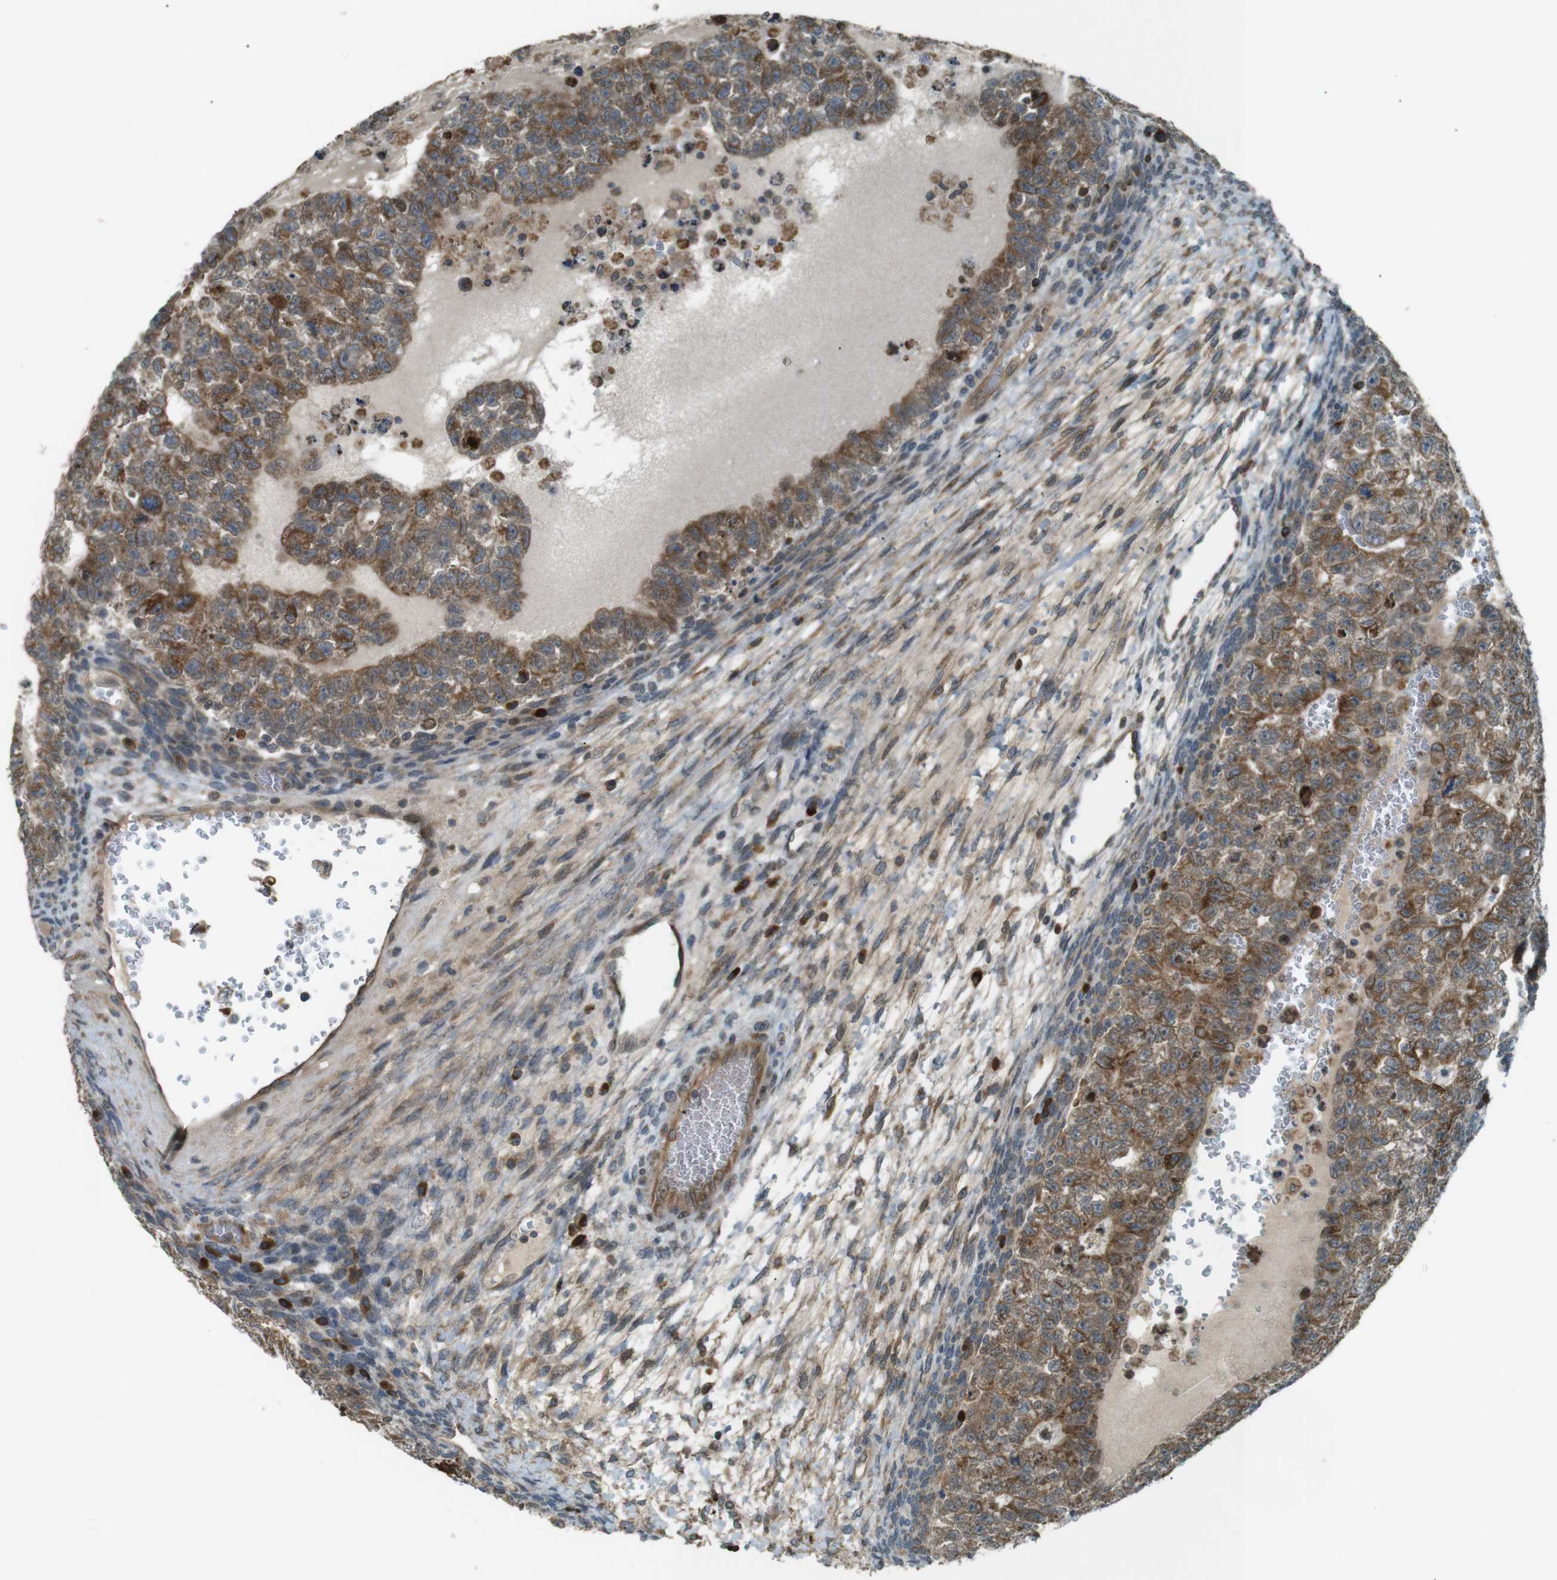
{"staining": {"intensity": "moderate", "quantity": ">75%", "location": "cytoplasmic/membranous"}, "tissue": "testis cancer", "cell_type": "Tumor cells", "image_type": "cancer", "snomed": [{"axis": "morphology", "description": "Seminoma, NOS"}, {"axis": "morphology", "description": "Carcinoma, Embryonal, NOS"}, {"axis": "topography", "description": "Testis"}], "caption": "Brown immunohistochemical staining in testis seminoma reveals moderate cytoplasmic/membranous expression in approximately >75% of tumor cells.", "gene": "TMED4", "patient": {"sex": "male", "age": 38}}